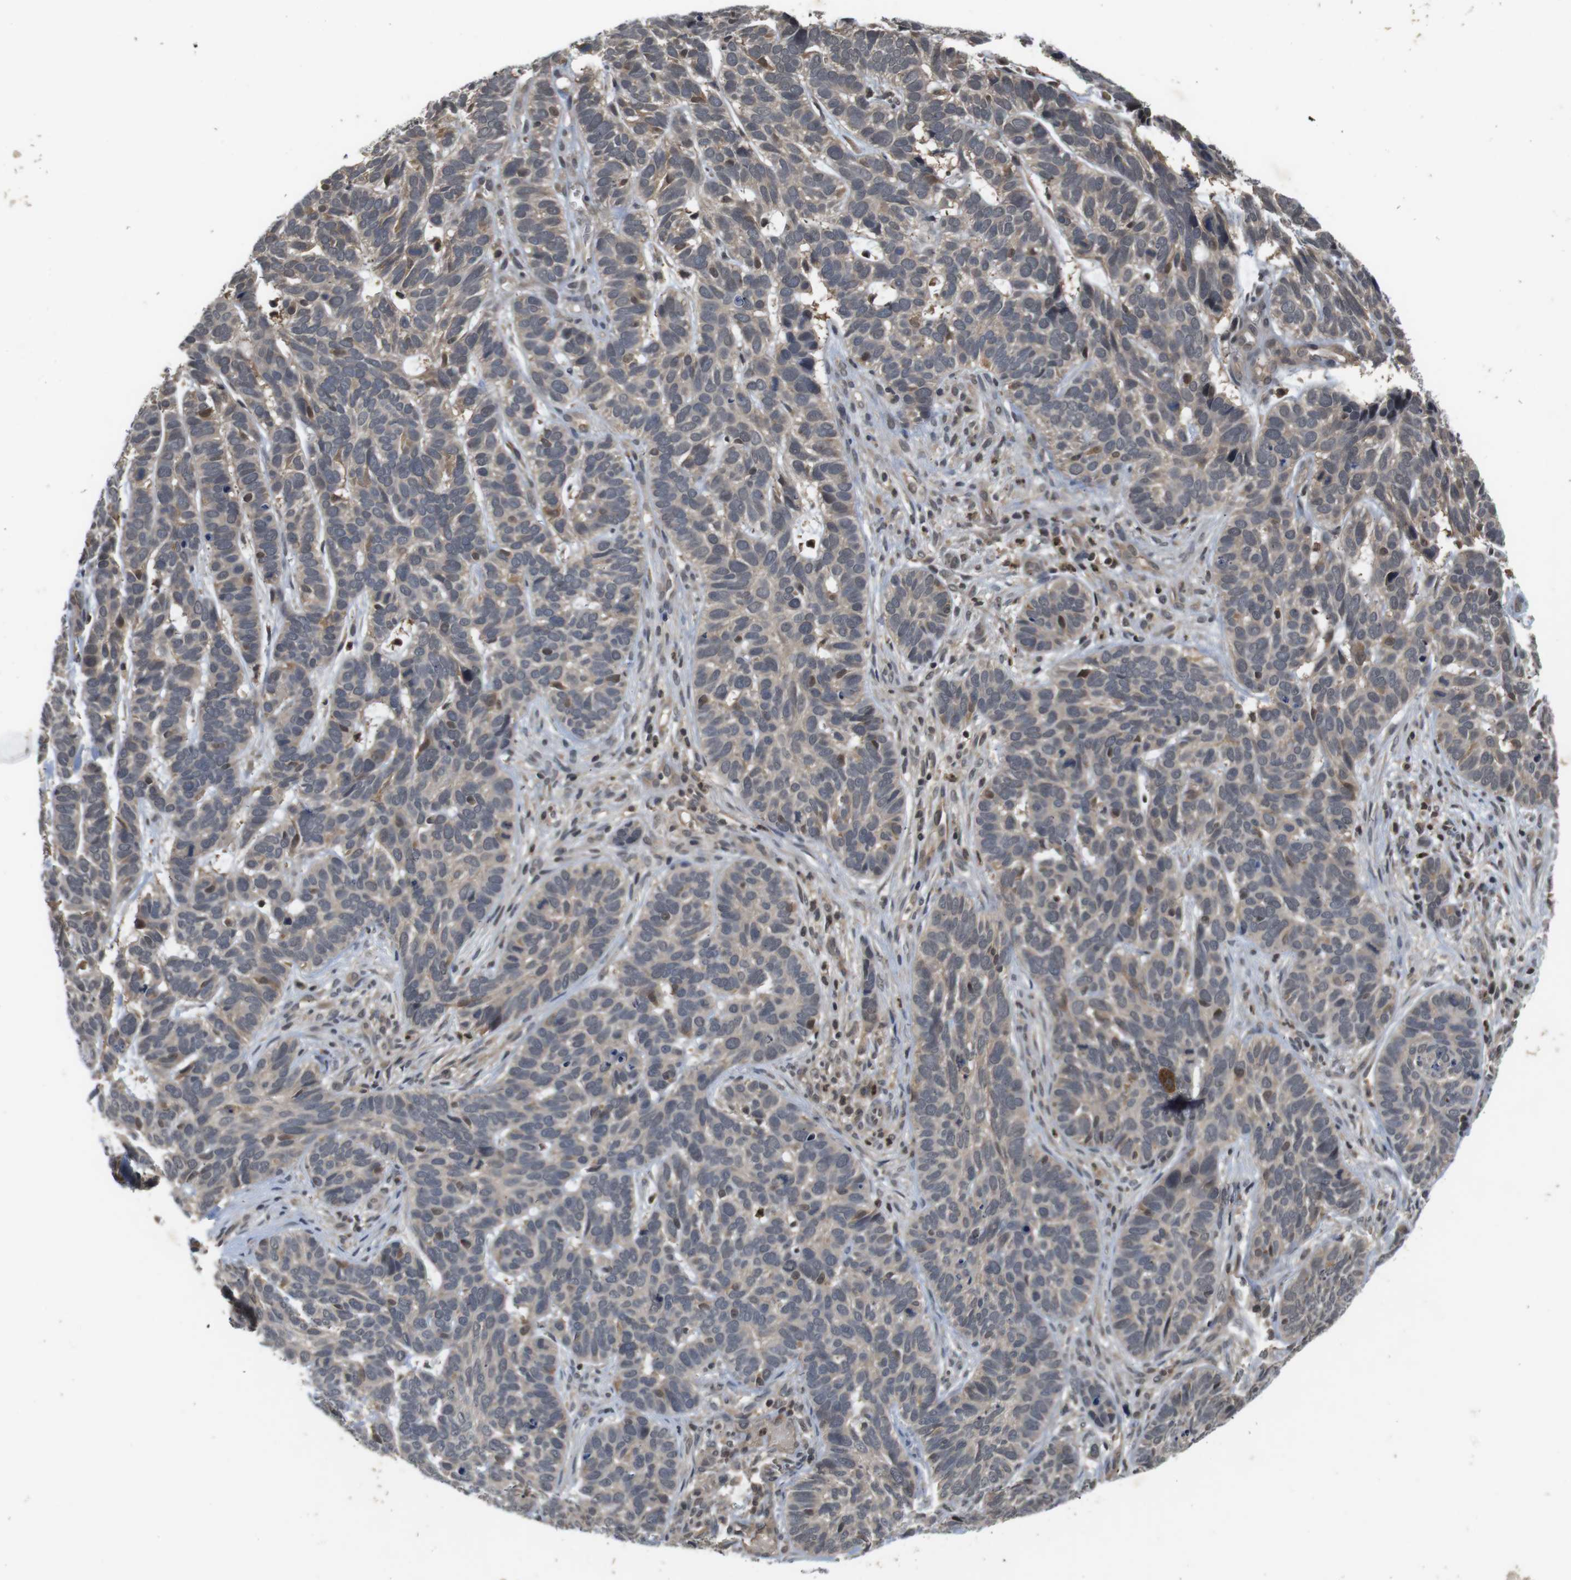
{"staining": {"intensity": "weak", "quantity": "25%-75%", "location": "cytoplasmic/membranous"}, "tissue": "skin cancer", "cell_type": "Tumor cells", "image_type": "cancer", "snomed": [{"axis": "morphology", "description": "Basal cell carcinoma"}, {"axis": "topography", "description": "Skin"}], "caption": "Protein expression analysis of human skin basal cell carcinoma reveals weak cytoplasmic/membranous positivity in approximately 25%-75% of tumor cells. Nuclei are stained in blue.", "gene": "FADD", "patient": {"sex": "male", "age": 87}}